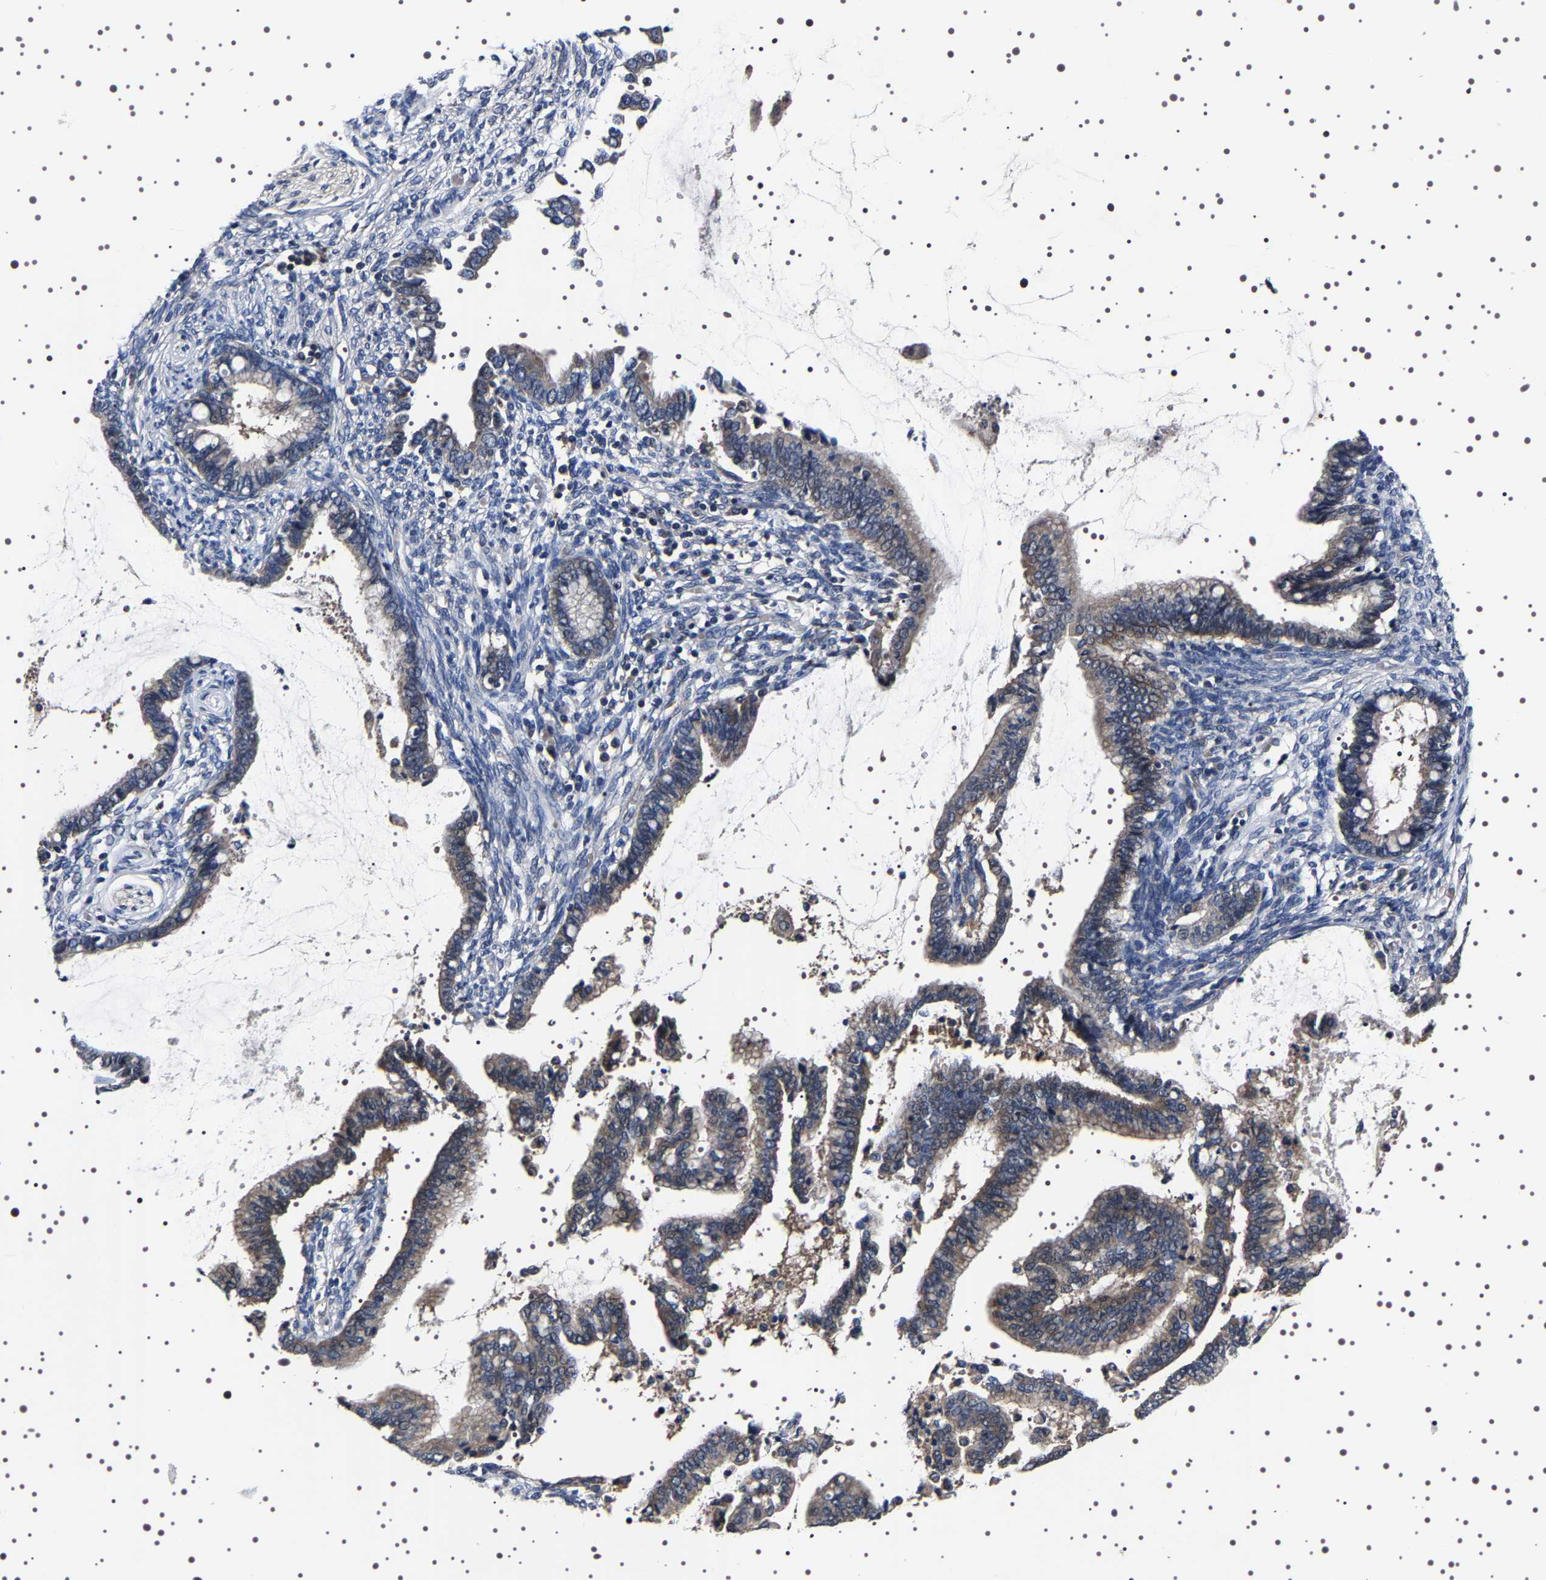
{"staining": {"intensity": "weak", "quantity": "25%-75%", "location": "cytoplasmic/membranous"}, "tissue": "cervical cancer", "cell_type": "Tumor cells", "image_type": "cancer", "snomed": [{"axis": "morphology", "description": "Adenocarcinoma, NOS"}, {"axis": "topography", "description": "Cervix"}], "caption": "Immunohistochemistry (IHC) image of cervical cancer stained for a protein (brown), which exhibits low levels of weak cytoplasmic/membranous staining in approximately 25%-75% of tumor cells.", "gene": "TARBP1", "patient": {"sex": "female", "age": 44}}